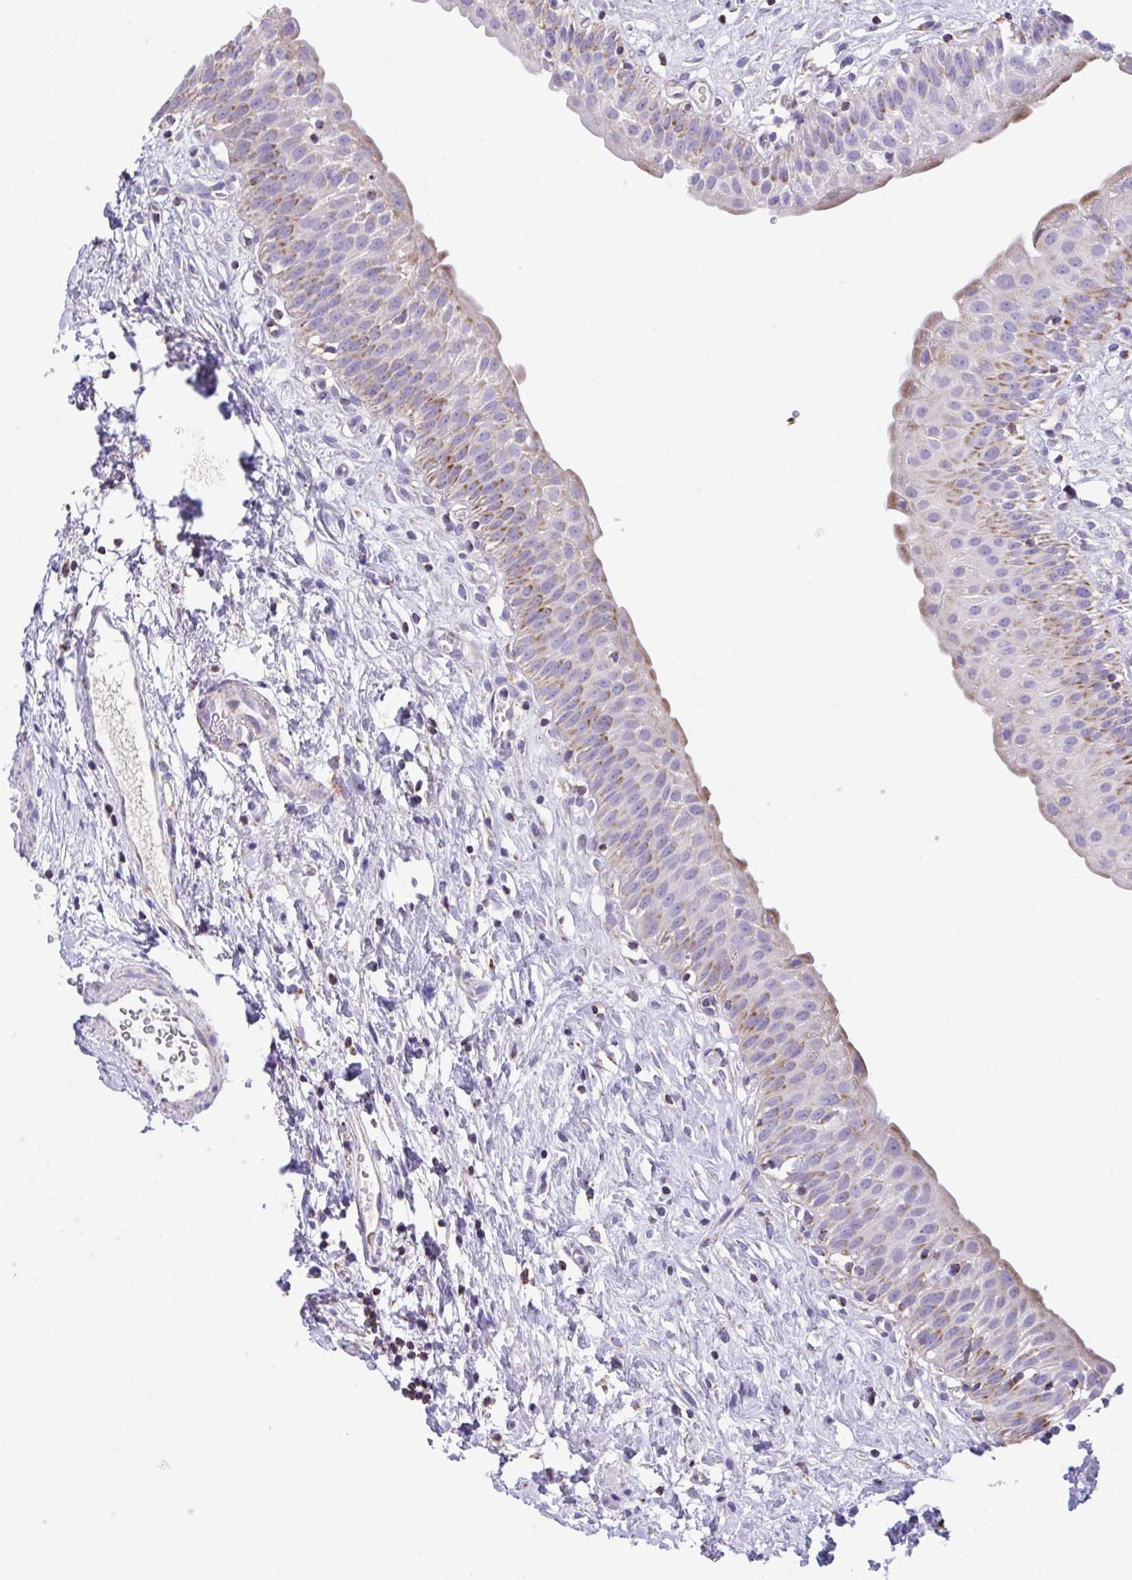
{"staining": {"intensity": "moderate", "quantity": "25%-75%", "location": "cytoplasmic/membranous"}, "tissue": "urinary bladder", "cell_type": "Urothelial cells", "image_type": "normal", "snomed": [{"axis": "morphology", "description": "Normal tissue, NOS"}, {"axis": "topography", "description": "Urinary bladder"}], "caption": "Immunohistochemistry (IHC) image of normal human urinary bladder stained for a protein (brown), which demonstrates medium levels of moderate cytoplasmic/membranous positivity in about 25%-75% of urothelial cells.", "gene": "PCMTD2", "patient": {"sex": "male", "age": 51}}